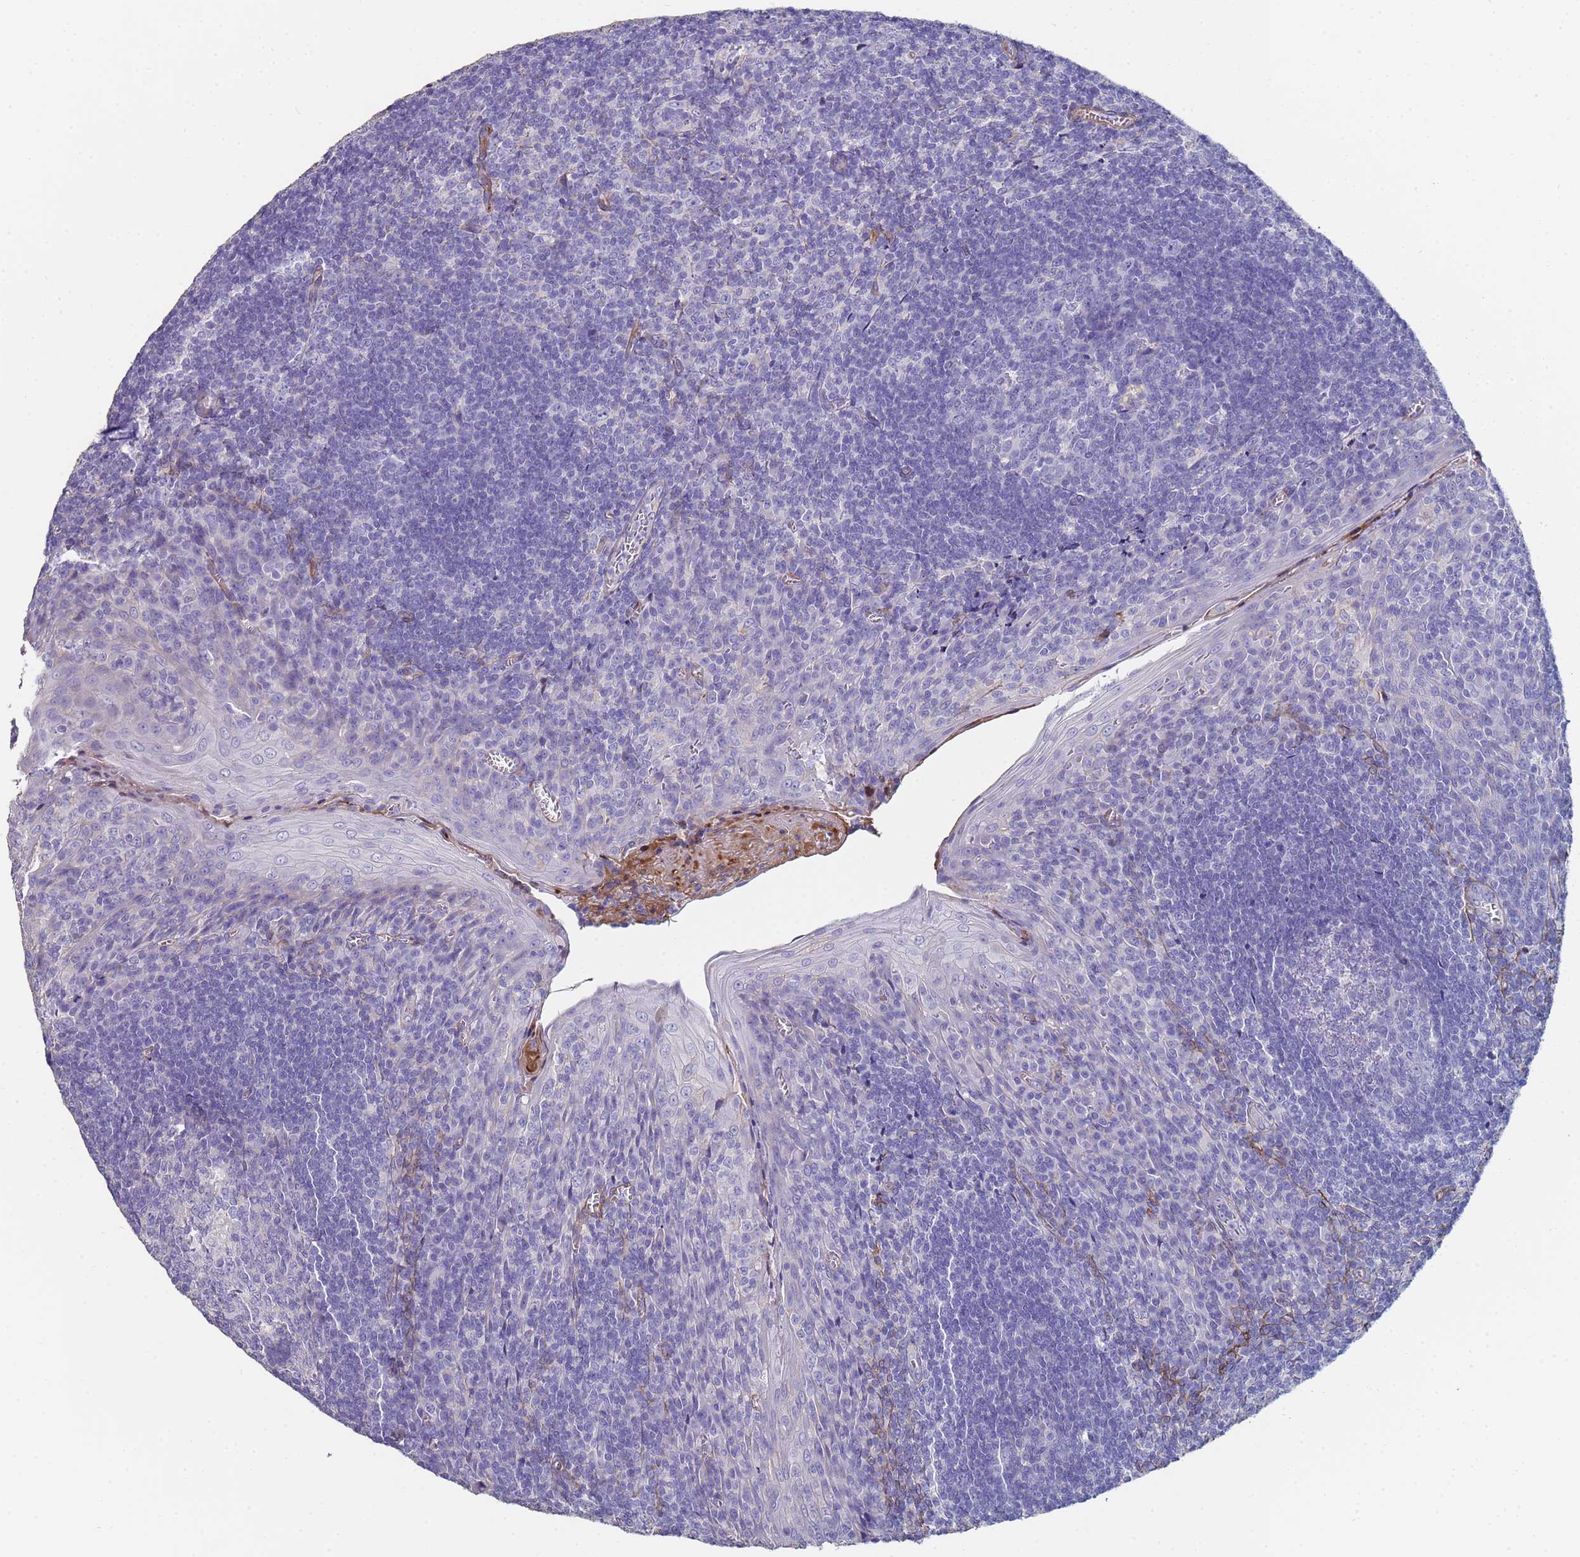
{"staining": {"intensity": "negative", "quantity": "none", "location": "none"}, "tissue": "tonsil", "cell_type": "Germinal center cells", "image_type": "normal", "snomed": [{"axis": "morphology", "description": "Normal tissue, NOS"}, {"axis": "topography", "description": "Tonsil"}], "caption": "There is no significant staining in germinal center cells of tonsil. (DAB (3,3'-diaminobenzidine) IHC visualized using brightfield microscopy, high magnification).", "gene": "ABCA8", "patient": {"sex": "male", "age": 27}}